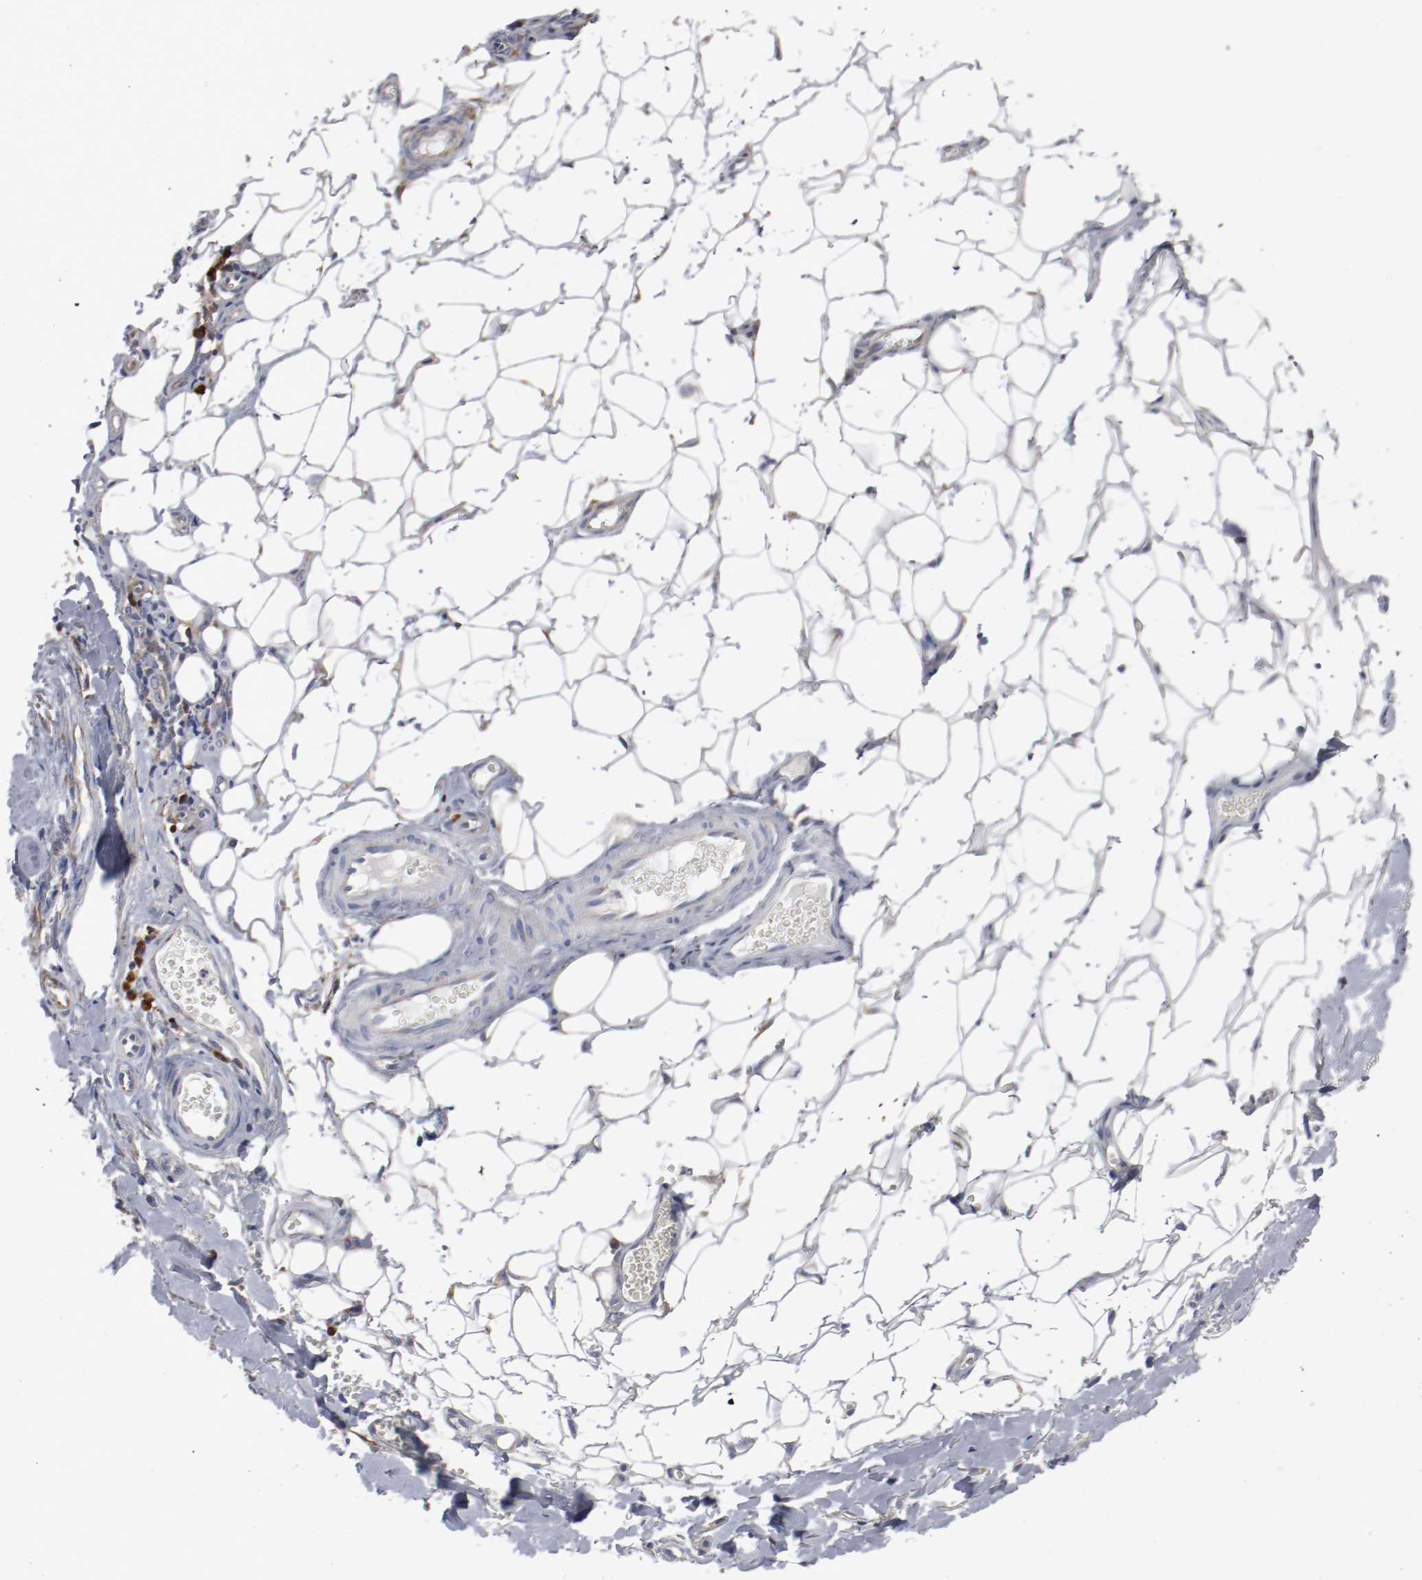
{"staining": {"intensity": "moderate", "quantity": ">75%", "location": "cytoplasmic/membranous"}, "tissue": "skin cancer", "cell_type": "Tumor cells", "image_type": "cancer", "snomed": [{"axis": "morphology", "description": "Basal cell carcinoma"}, {"axis": "topography", "description": "Skin"}], "caption": "Protein analysis of skin cancer tissue displays moderate cytoplasmic/membranous expression in about >75% of tumor cells.", "gene": "FKBP3", "patient": {"sex": "male", "age": 84}}